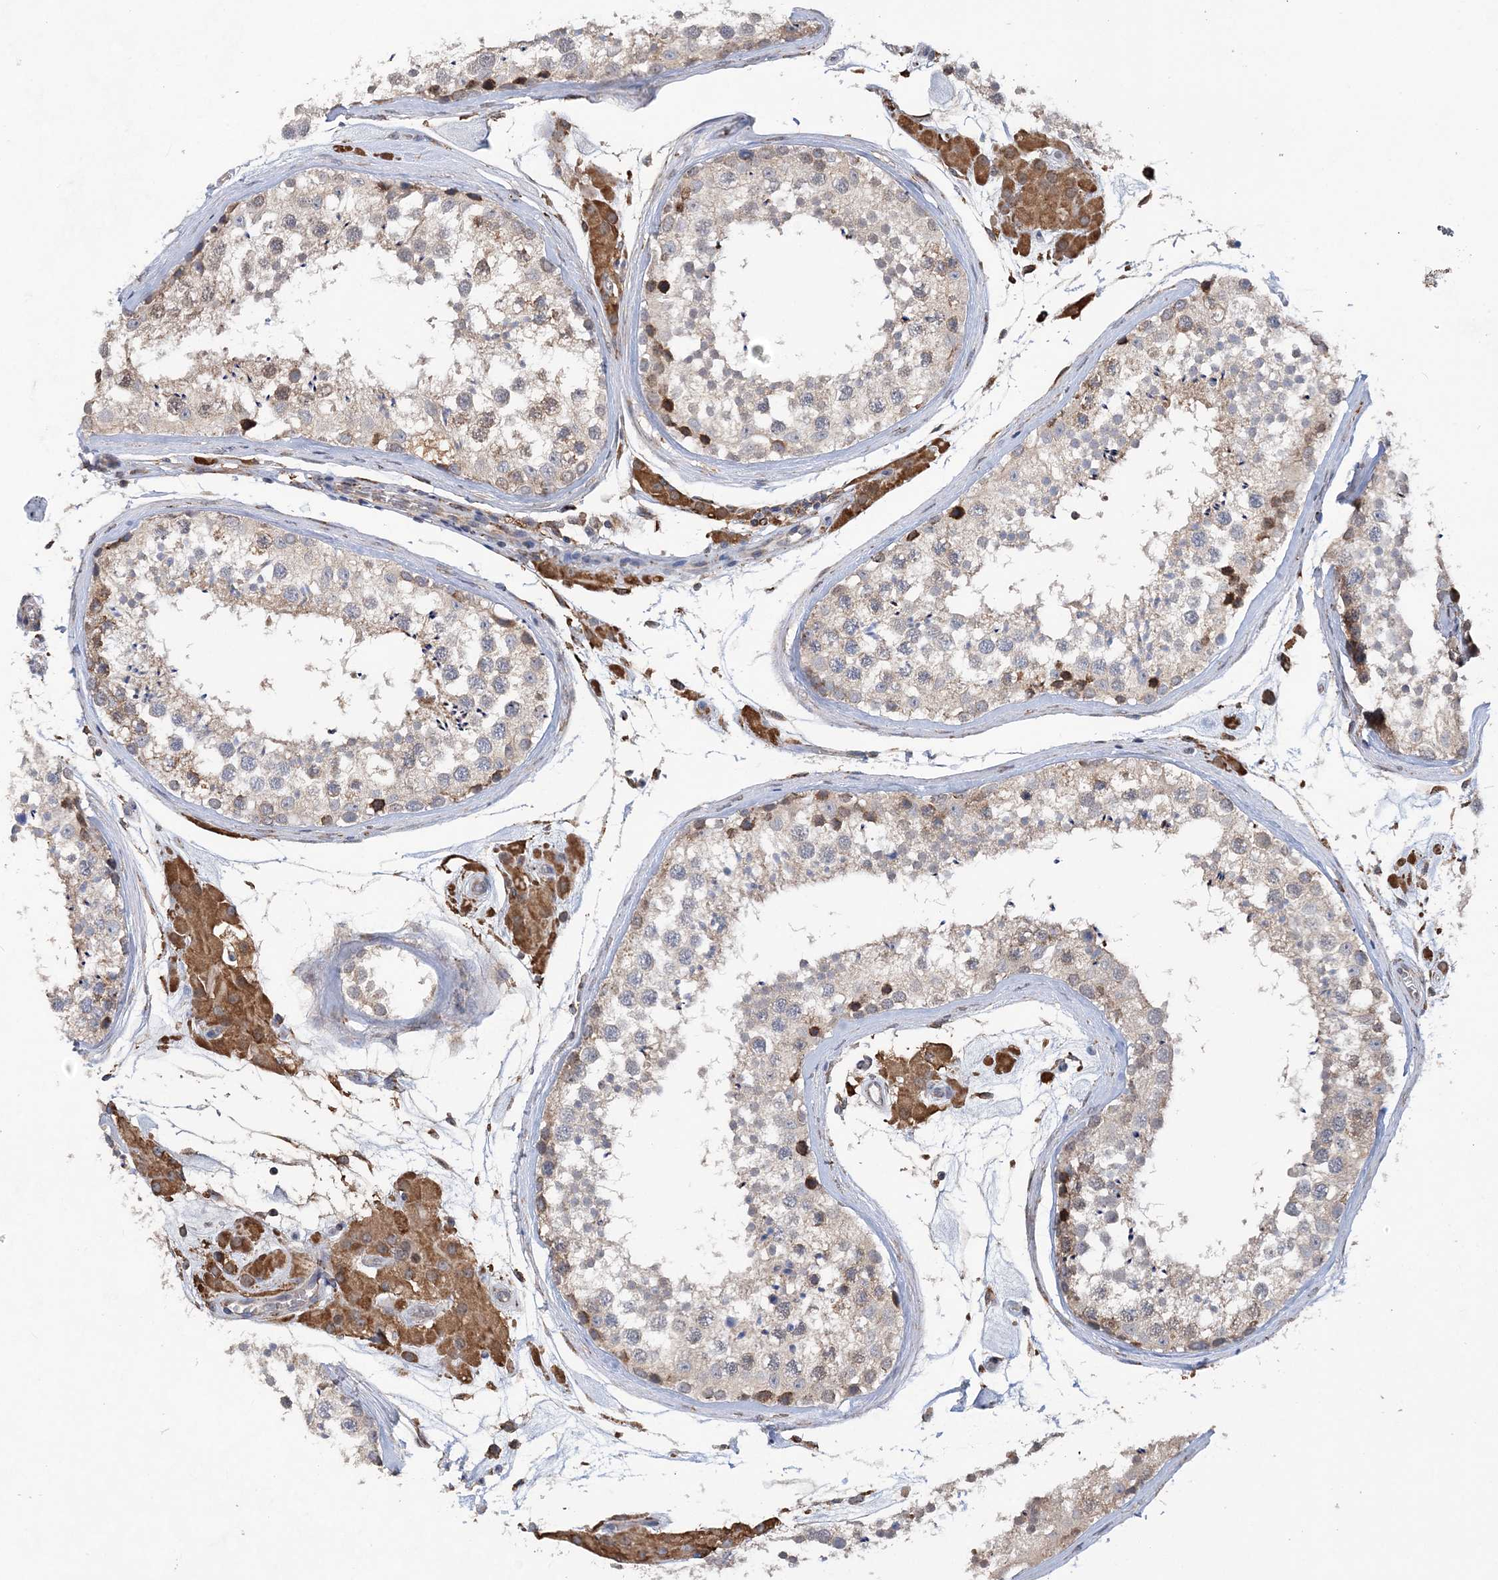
{"staining": {"intensity": "weak", "quantity": ">75%", "location": "cytoplasmic/membranous,nuclear"}, "tissue": "testis", "cell_type": "Cells in seminiferous ducts", "image_type": "normal", "snomed": [{"axis": "morphology", "description": "Normal tissue, NOS"}, {"axis": "topography", "description": "Testis"}], "caption": "IHC of benign human testis demonstrates low levels of weak cytoplasmic/membranous,nuclear staining in about >75% of cells in seminiferous ducts. (IHC, brightfield microscopy, high magnification).", "gene": "WDR12", "patient": {"sex": "male", "age": 46}}